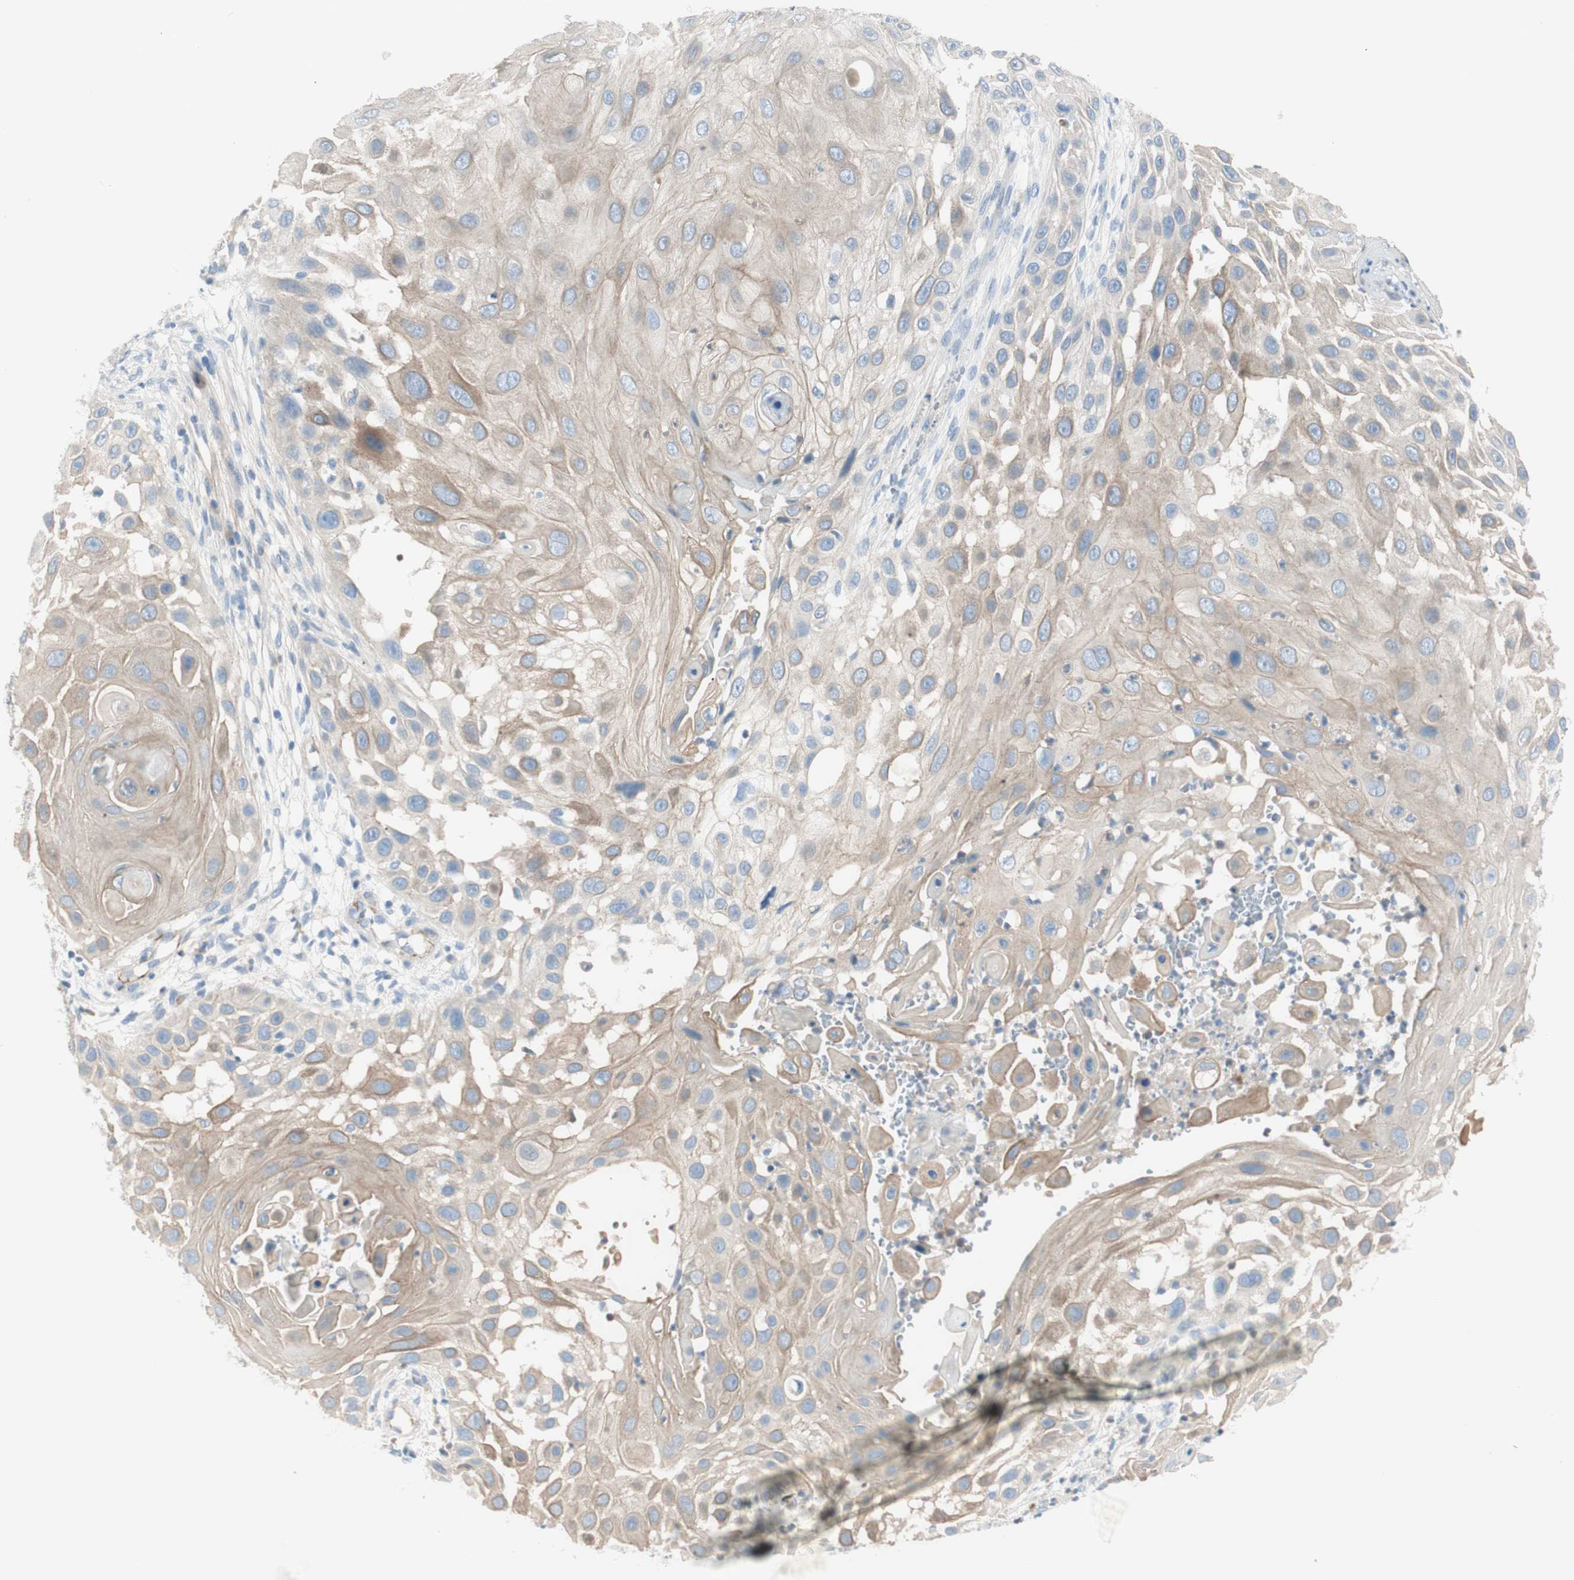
{"staining": {"intensity": "weak", "quantity": "25%-75%", "location": "cytoplasmic/membranous"}, "tissue": "skin cancer", "cell_type": "Tumor cells", "image_type": "cancer", "snomed": [{"axis": "morphology", "description": "Squamous cell carcinoma, NOS"}, {"axis": "topography", "description": "Skin"}], "caption": "This is an image of IHC staining of skin cancer (squamous cell carcinoma), which shows weak staining in the cytoplasmic/membranous of tumor cells.", "gene": "TJP1", "patient": {"sex": "female", "age": 44}}